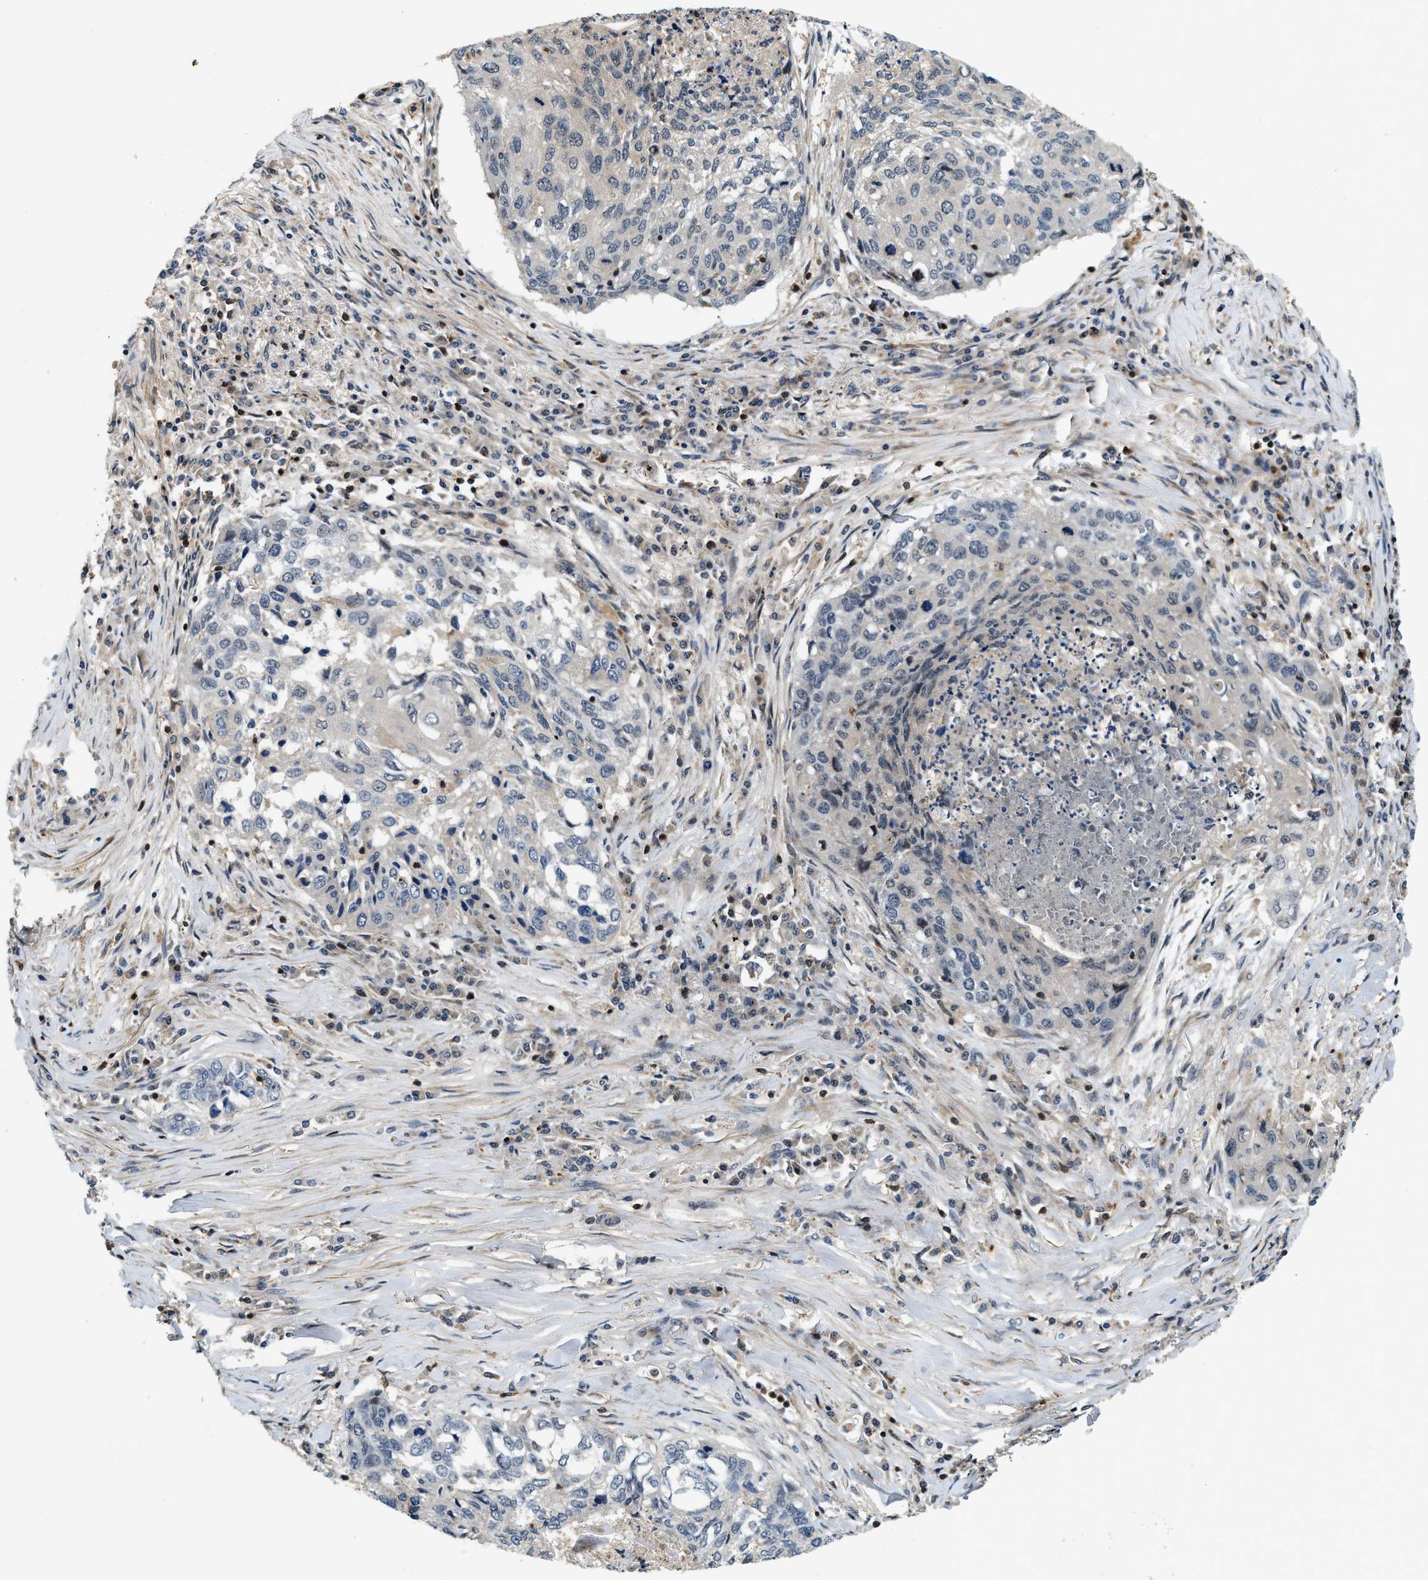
{"staining": {"intensity": "negative", "quantity": "none", "location": "none"}, "tissue": "lung cancer", "cell_type": "Tumor cells", "image_type": "cancer", "snomed": [{"axis": "morphology", "description": "Squamous cell carcinoma, NOS"}, {"axis": "topography", "description": "Lung"}], "caption": "A photomicrograph of human lung cancer is negative for staining in tumor cells.", "gene": "SAMD9", "patient": {"sex": "female", "age": 63}}